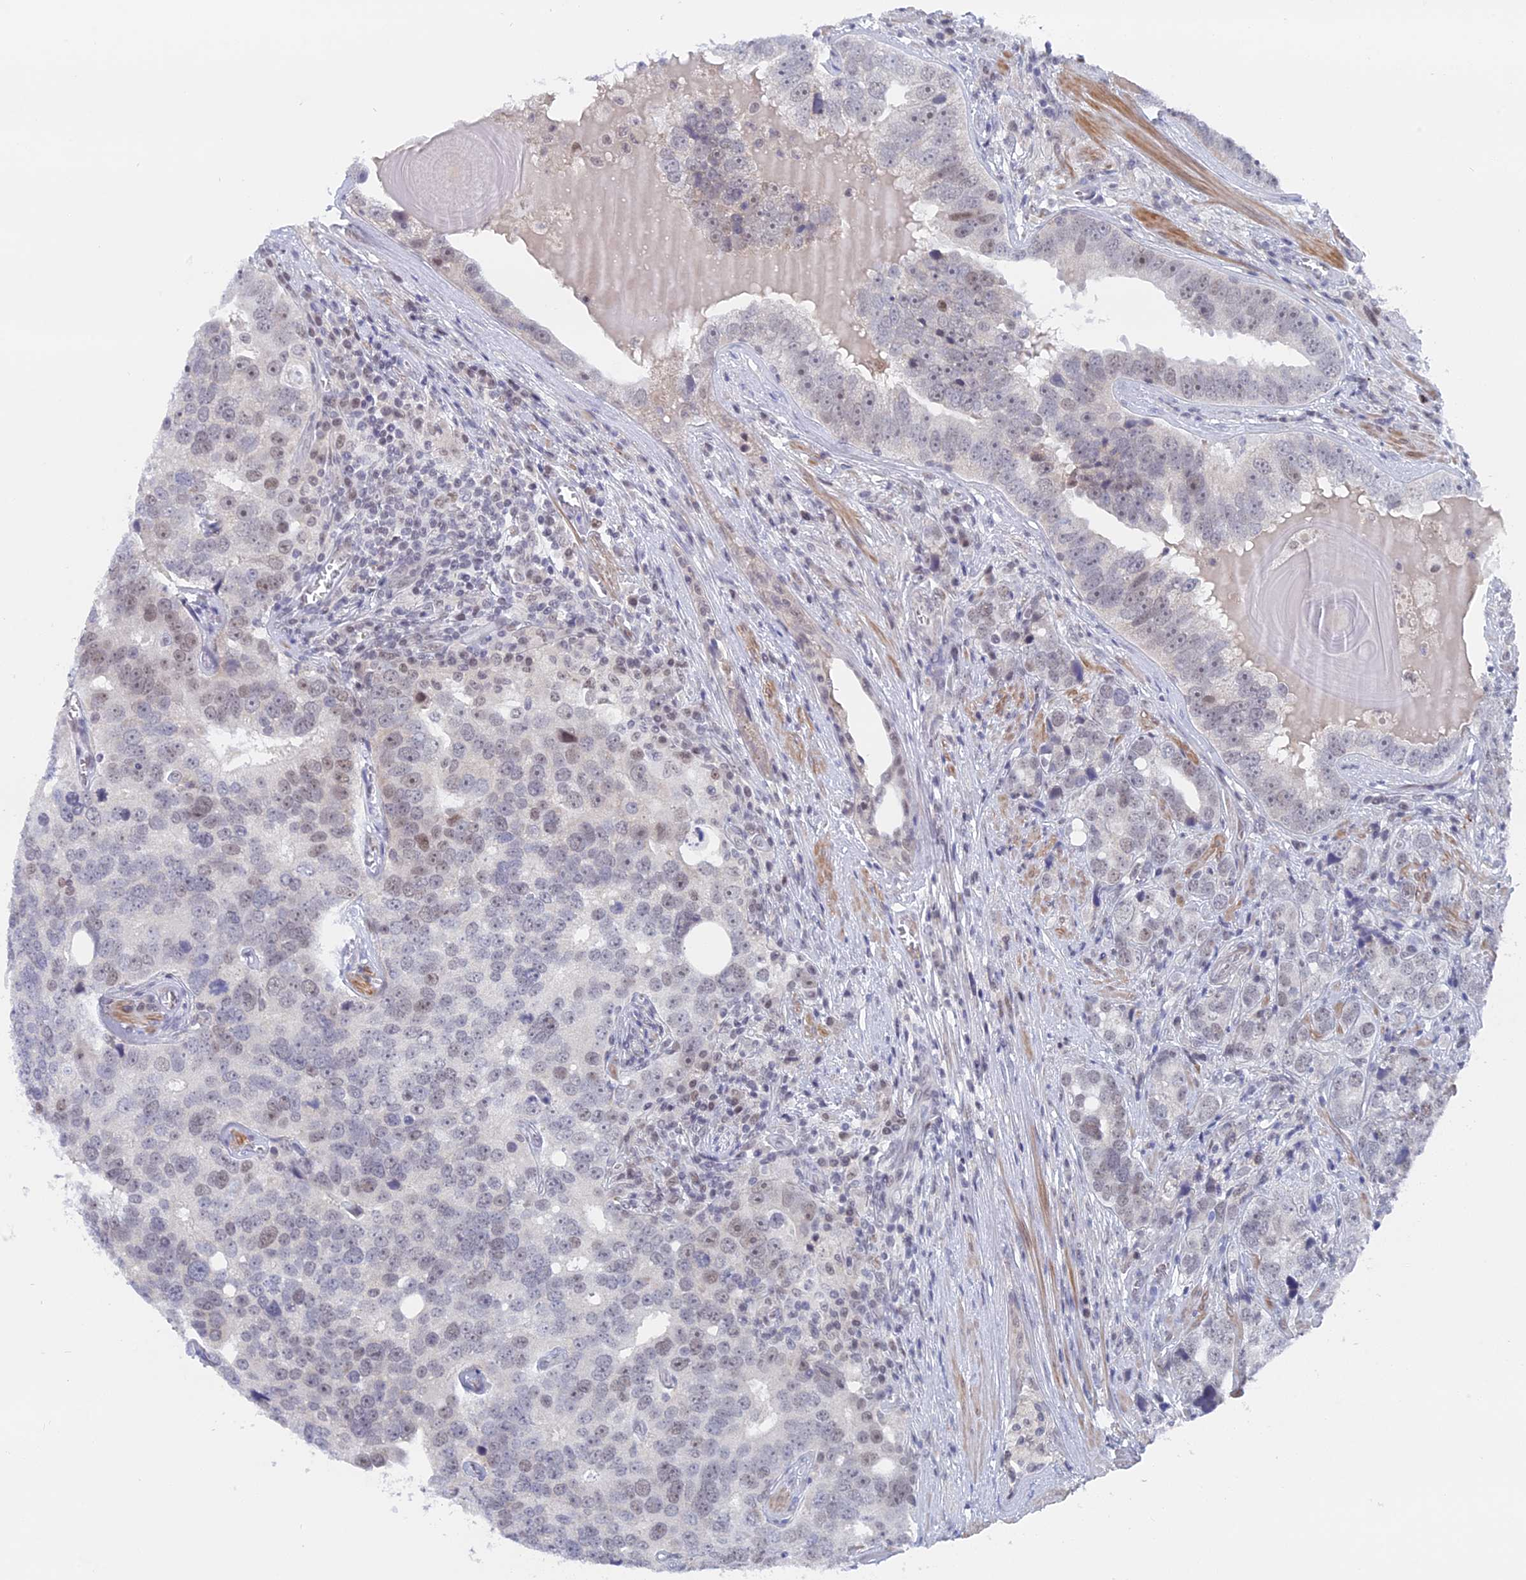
{"staining": {"intensity": "moderate", "quantity": "<25%", "location": "nuclear"}, "tissue": "prostate cancer", "cell_type": "Tumor cells", "image_type": "cancer", "snomed": [{"axis": "morphology", "description": "Adenocarcinoma, High grade"}, {"axis": "topography", "description": "Prostate"}], "caption": "High-magnification brightfield microscopy of prostate adenocarcinoma (high-grade) stained with DAB (3,3'-diaminobenzidine) (brown) and counterstained with hematoxylin (blue). tumor cells exhibit moderate nuclear staining is identified in approximately<25% of cells.", "gene": "BRD2", "patient": {"sex": "male", "age": 71}}